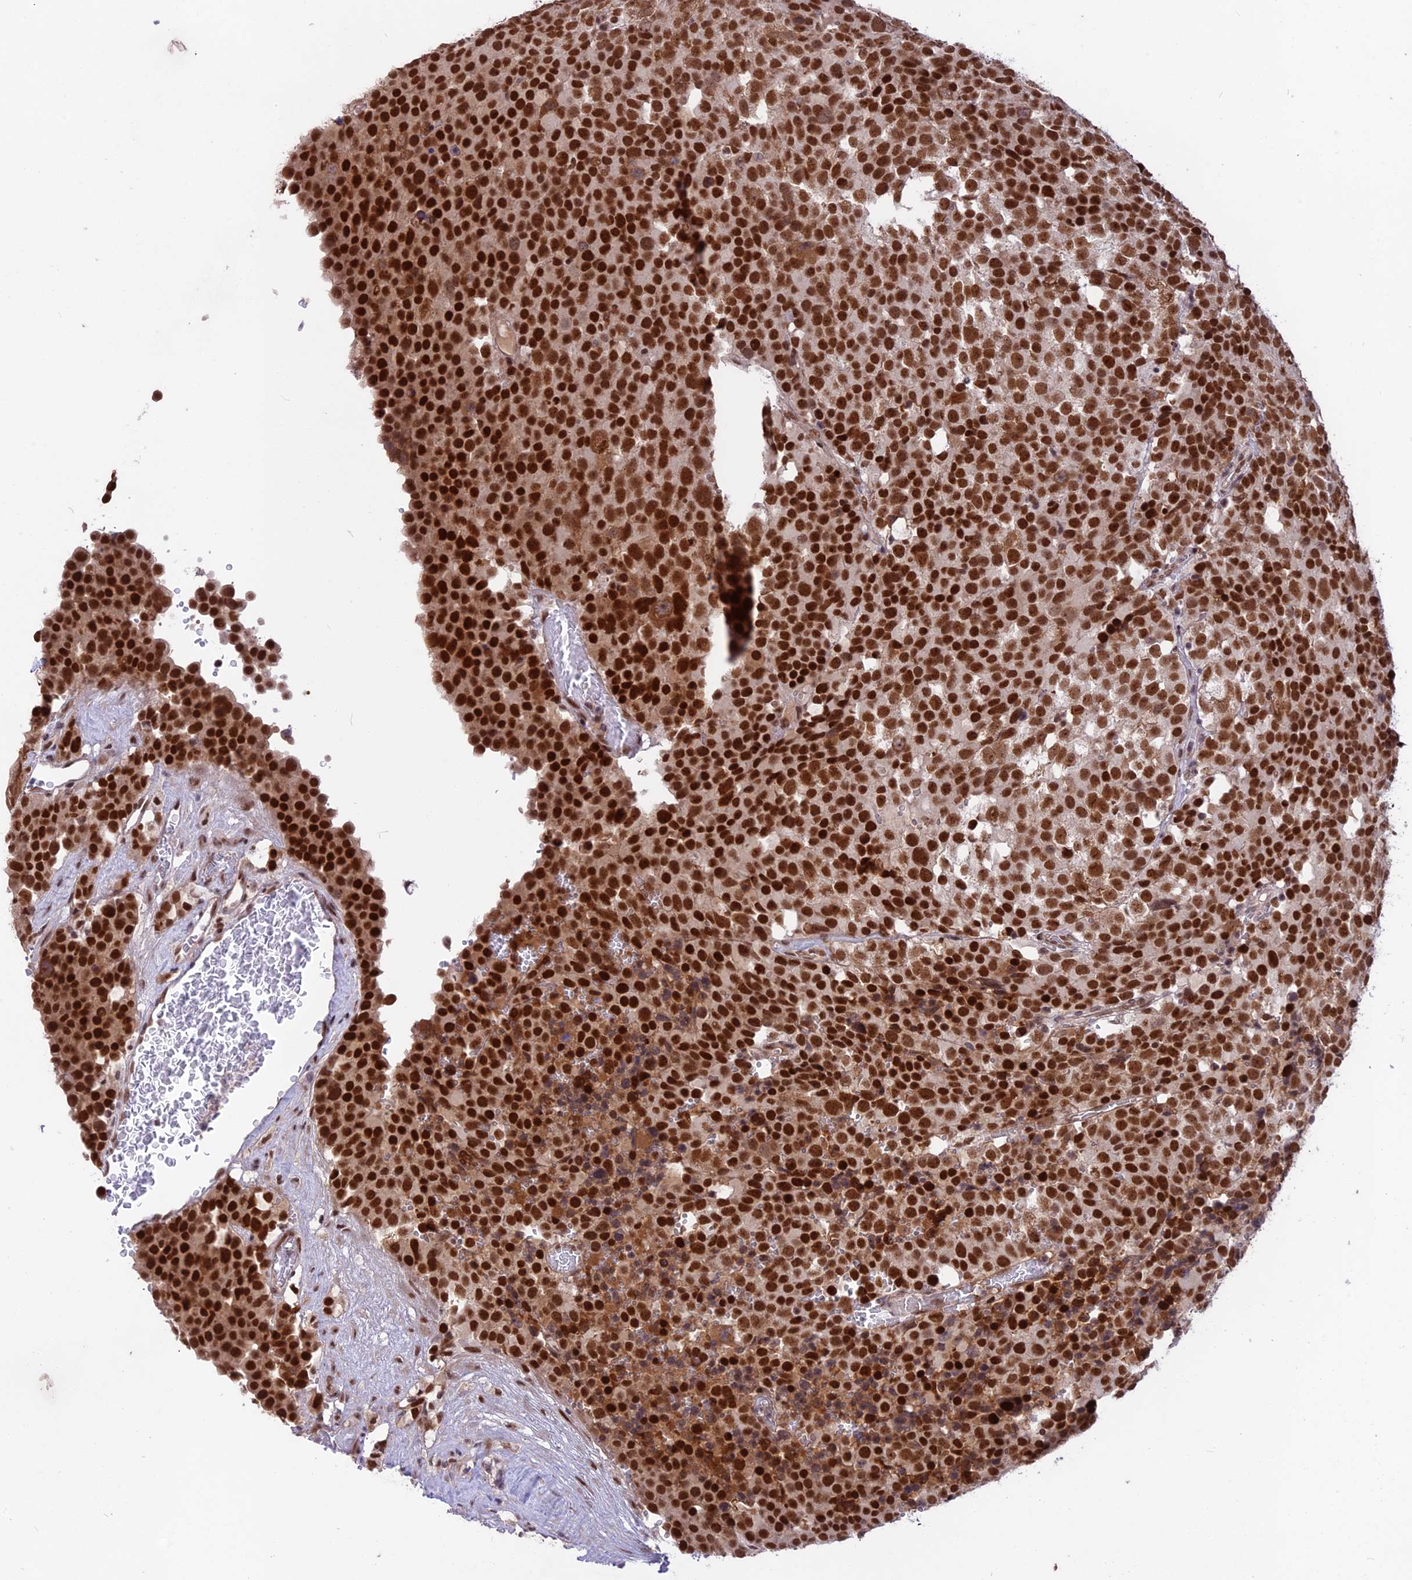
{"staining": {"intensity": "strong", "quantity": ">75%", "location": "nuclear"}, "tissue": "testis cancer", "cell_type": "Tumor cells", "image_type": "cancer", "snomed": [{"axis": "morphology", "description": "Seminoma, NOS"}, {"axis": "topography", "description": "Testis"}], "caption": "IHC of seminoma (testis) shows high levels of strong nuclear positivity in approximately >75% of tumor cells.", "gene": "DIS3", "patient": {"sex": "male", "age": 71}}